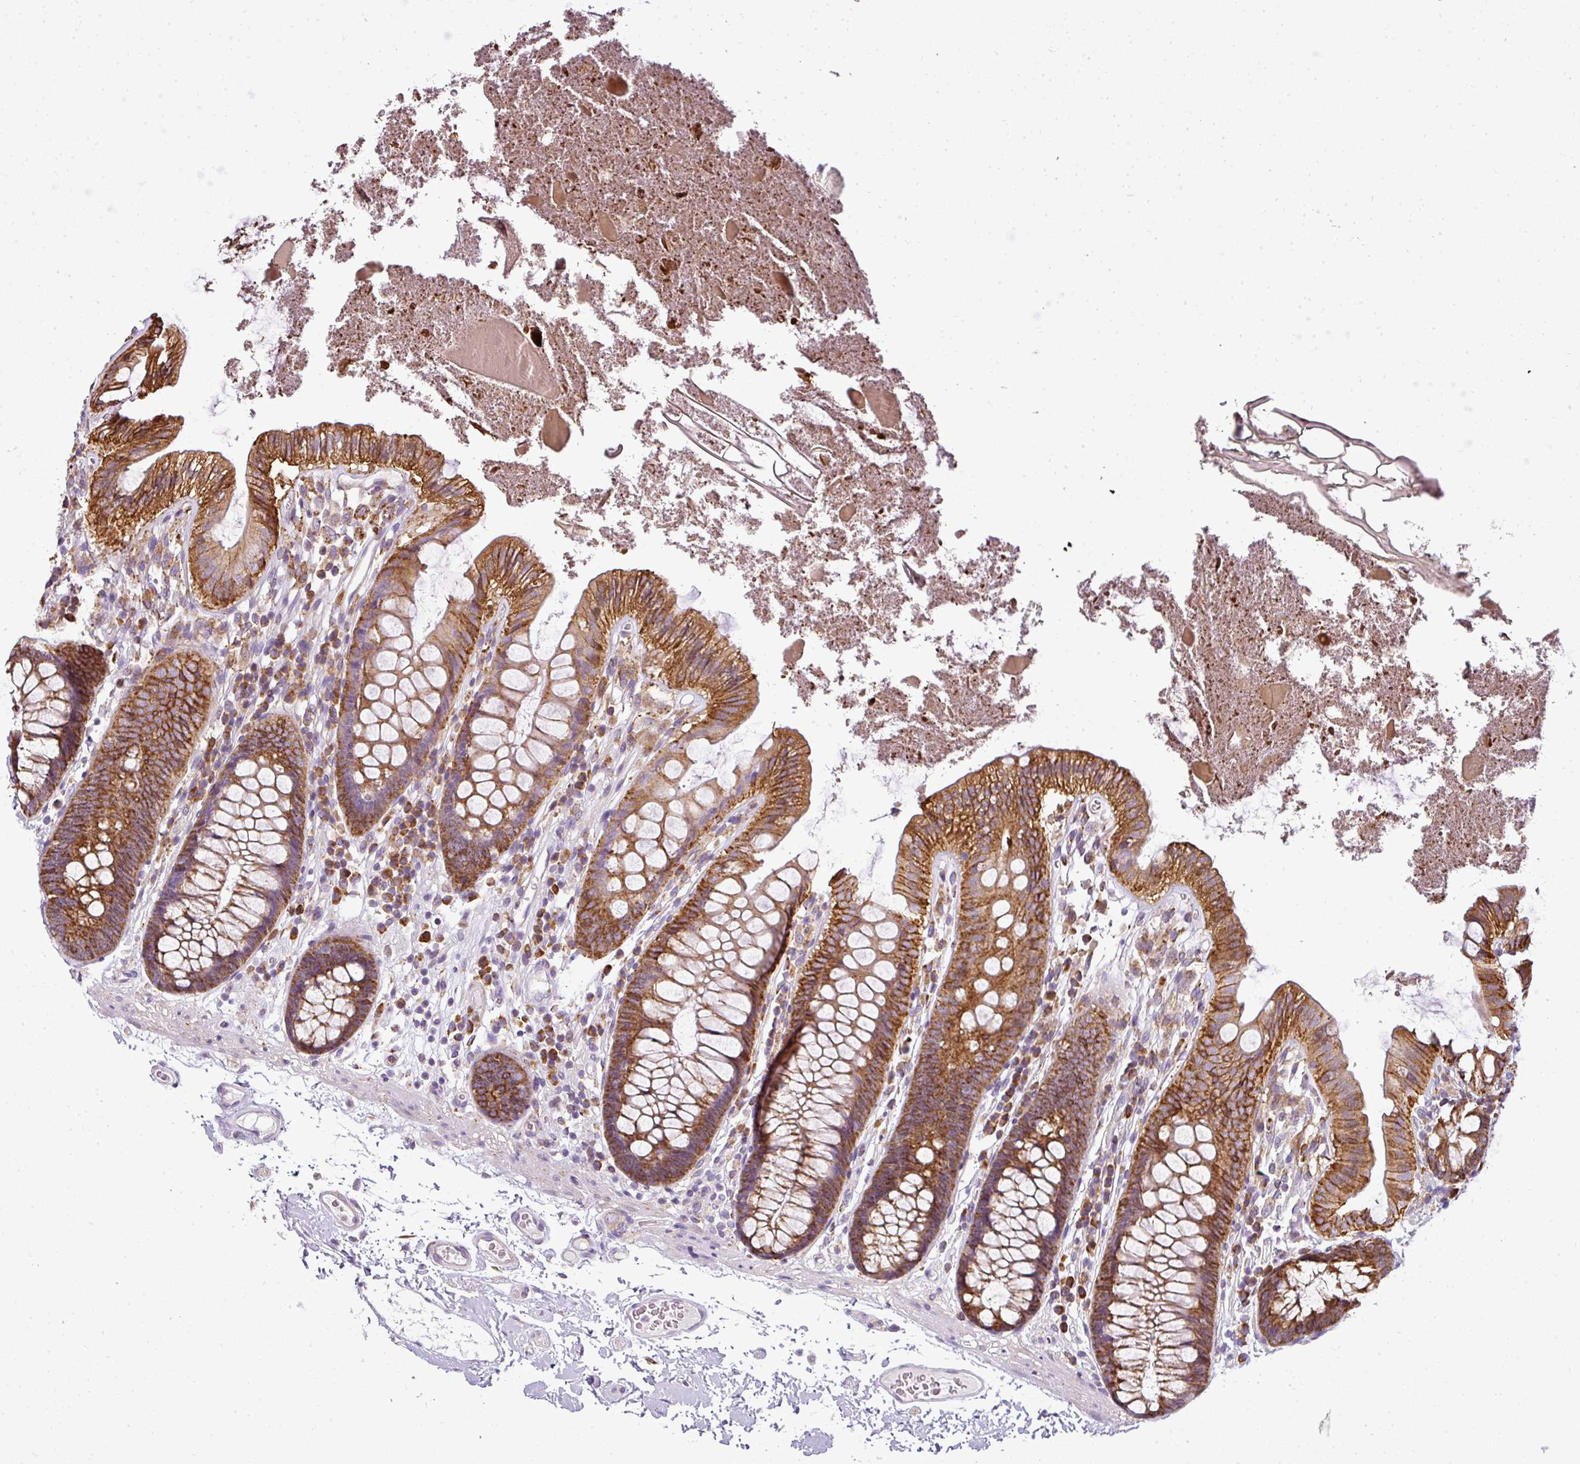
{"staining": {"intensity": "weak", "quantity": "25%-75%", "location": "cytoplasmic/membranous"}, "tissue": "colon", "cell_type": "Endothelial cells", "image_type": "normal", "snomed": [{"axis": "morphology", "description": "Normal tissue, NOS"}, {"axis": "topography", "description": "Colon"}], "caption": "Brown immunohistochemical staining in normal human colon shows weak cytoplasmic/membranous staining in about 25%-75% of endothelial cells. (DAB = brown stain, brightfield microscopy at high magnification).", "gene": "ANKRD18A", "patient": {"sex": "male", "age": 84}}